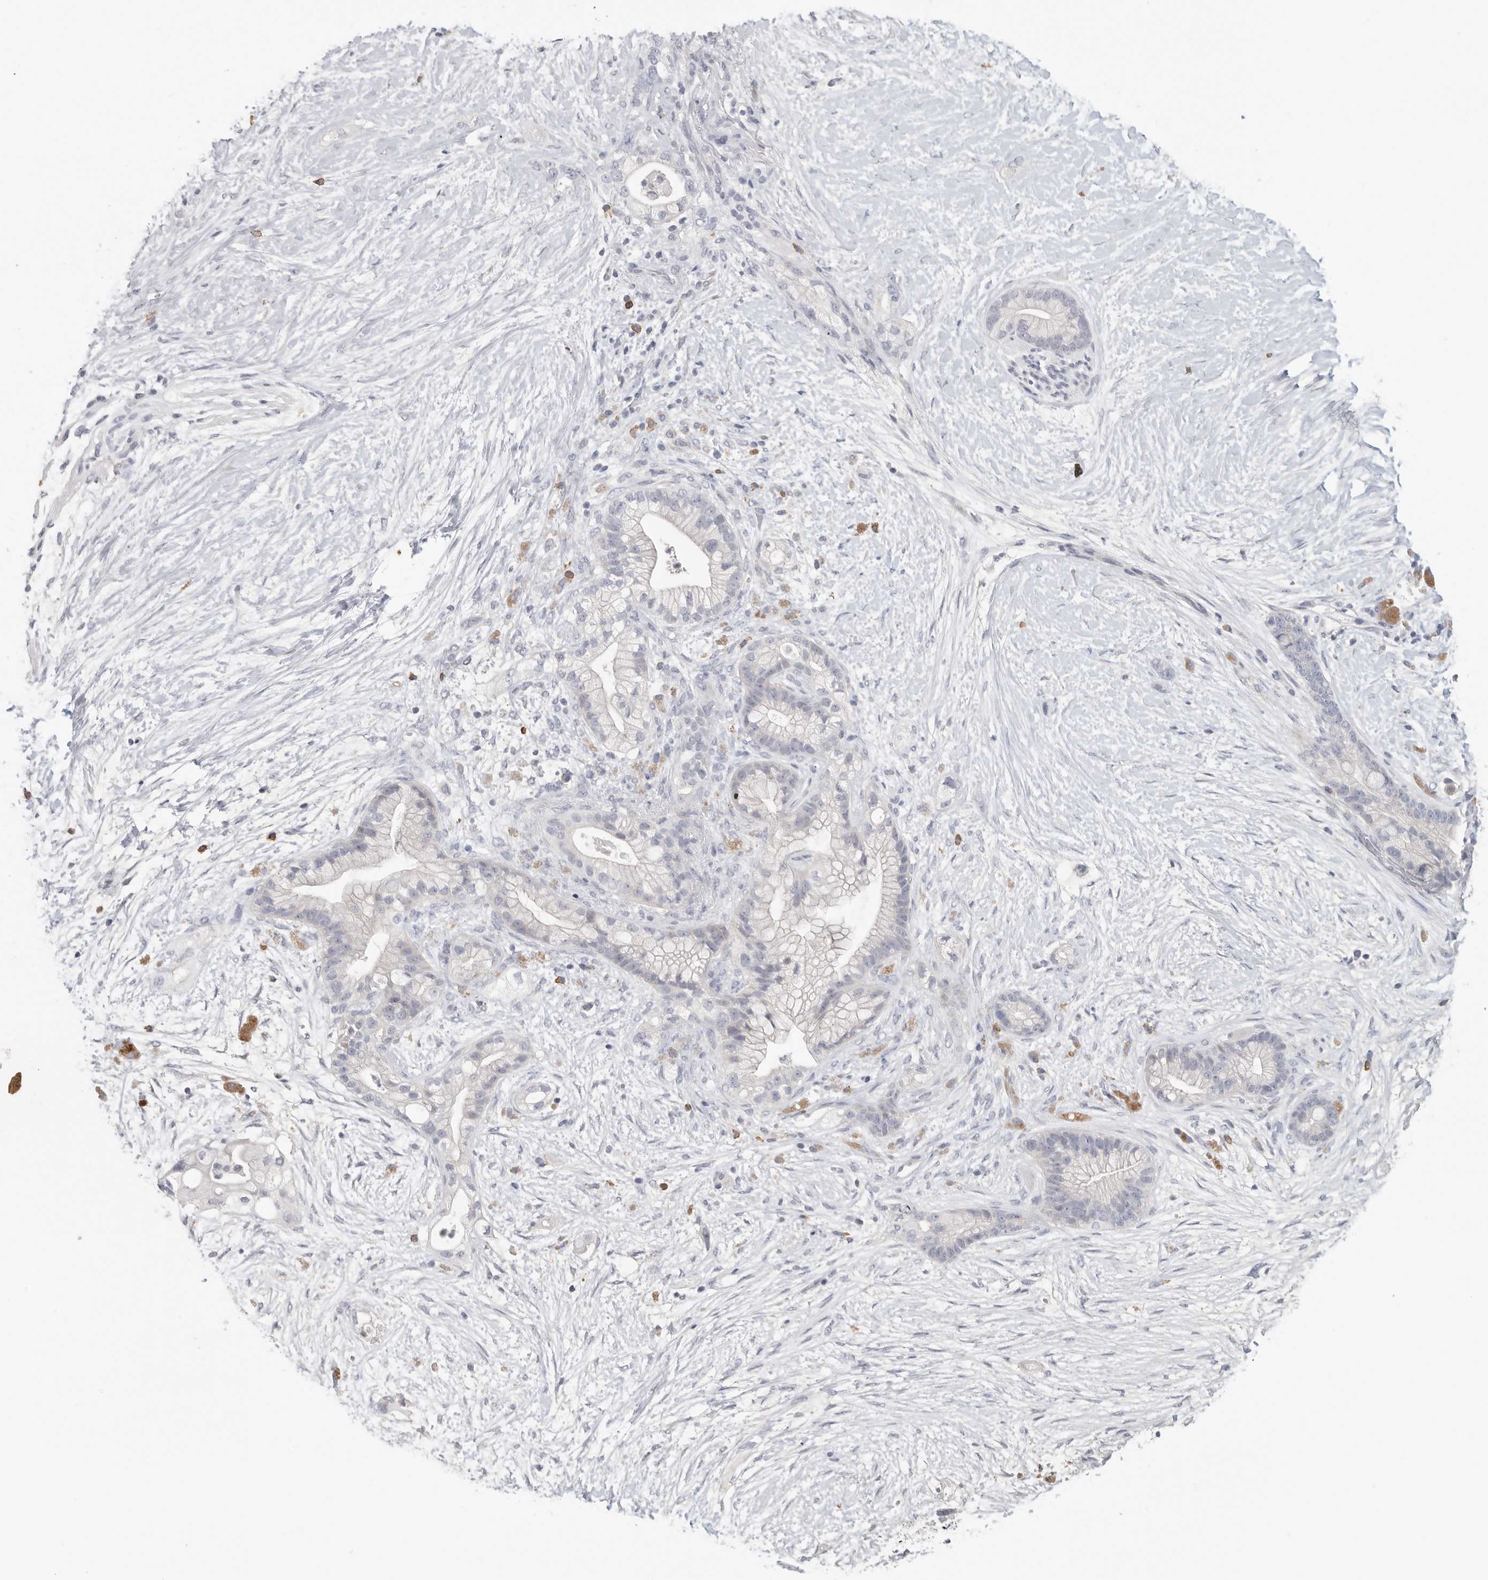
{"staining": {"intensity": "negative", "quantity": "none", "location": "none"}, "tissue": "pancreatic cancer", "cell_type": "Tumor cells", "image_type": "cancer", "snomed": [{"axis": "morphology", "description": "Adenocarcinoma, NOS"}, {"axis": "topography", "description": "Pancreas"}], "caption": "A high-resolution micrograph shows immunohistochemistry (IHC) staining of adenocarcinoma (pancreatic), which exhibits no significant expression in tumor cells. Nuclei are stained in blue.", "gene": "DNAJC11", "patient": {"sex": "male", "age": 53}}